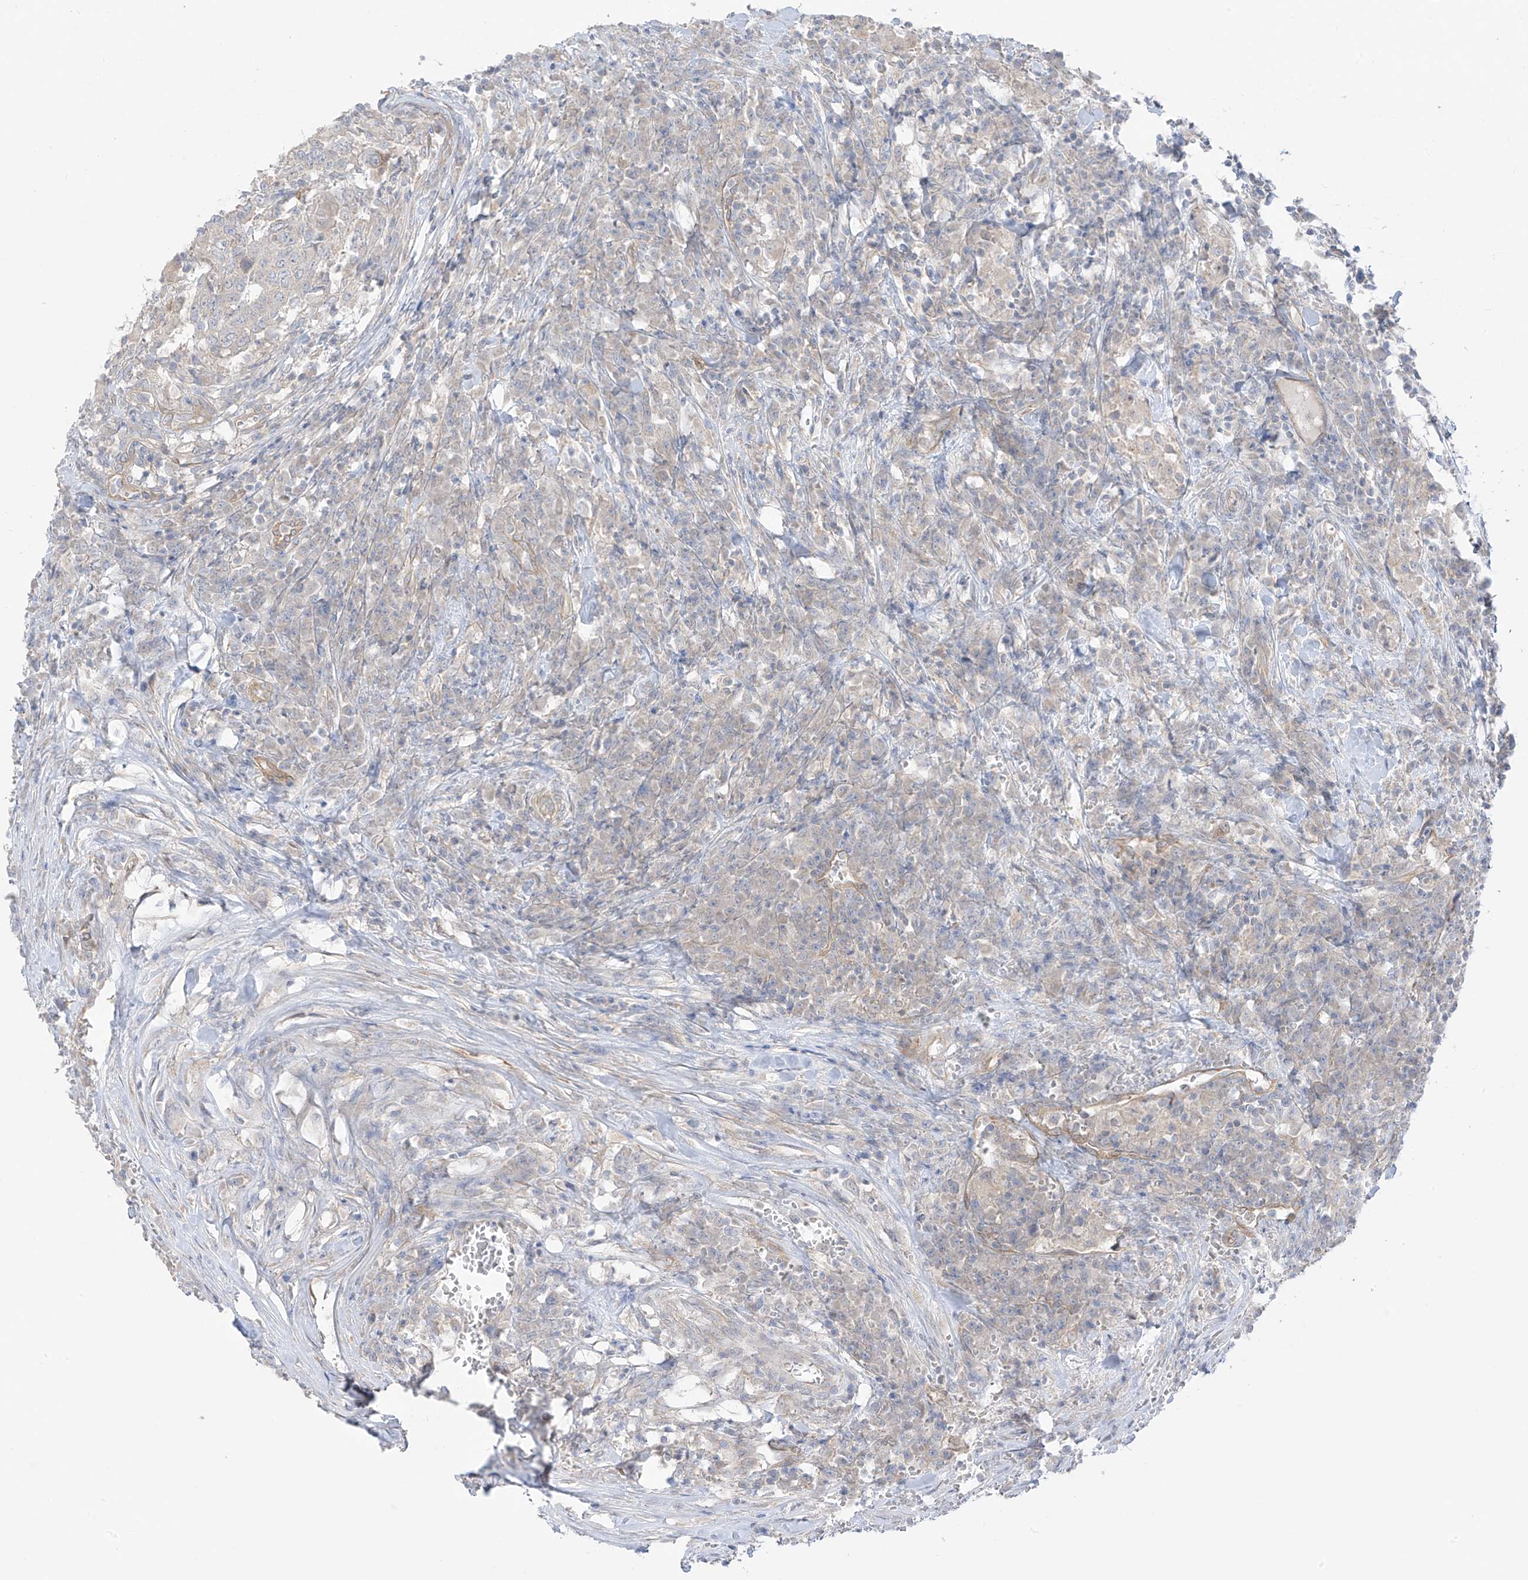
{"staining": {"intensity": "negative", "quantity": "none", "location": "none"}, "tissue": "head and neck cancer", "cell_type": "Tumor cells", "image_type": "cancer", "snomed": [{"axis": "morphology", "description": "Squamous cell carcinoma, NOS"}, {"axis": "topography", "description": "Head-Neck"}], "caption": "IHC of human head and neck cancer reveals no expression in tumor cells.", "gene": "EIPR1", "patient": {"sex": "male", "age": 66}}